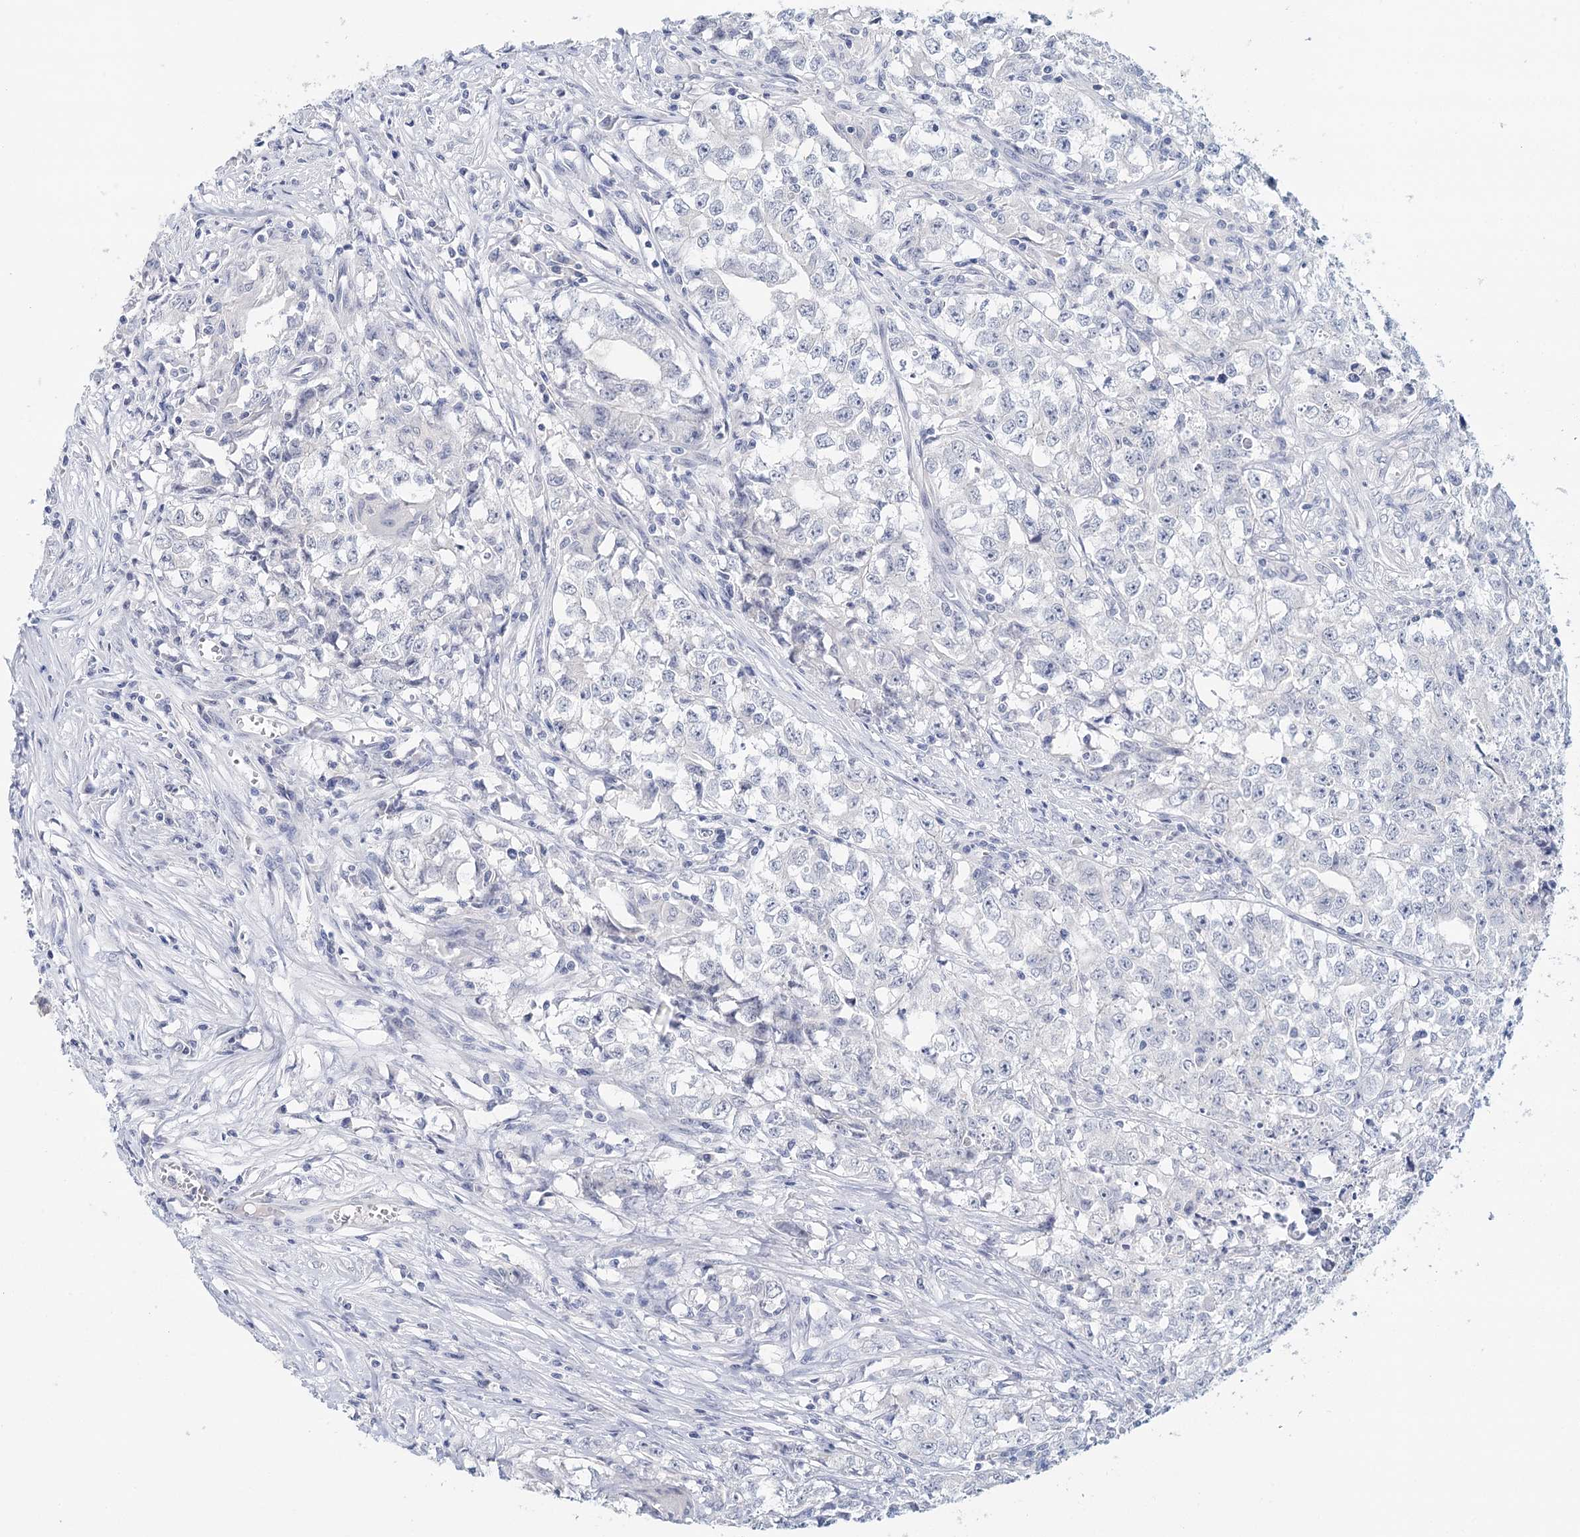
{"staining": {"intensity": "negative", "quantity": "none", "location": "none"}, "tissue": "testis cancer", "cell_type": "Tumor cells", "image_type": "cancer", "snomed": [{"axis": "morphology", "description": "Seminoma, NOS"}, {"axis": "morphology", "description": "Carcinoma, Embryonal, NOS"}, {"axis": "topography", "description": "Testis"}], "caption": "Immunohistochemistry (IHC) photomicrograph of neoplastic tissue: human testis cancer stained with DAB displays no significant protein expression in tumor cells.", "gene": "HSPA4L", "patient": {"sex": "male", "age": 43}}